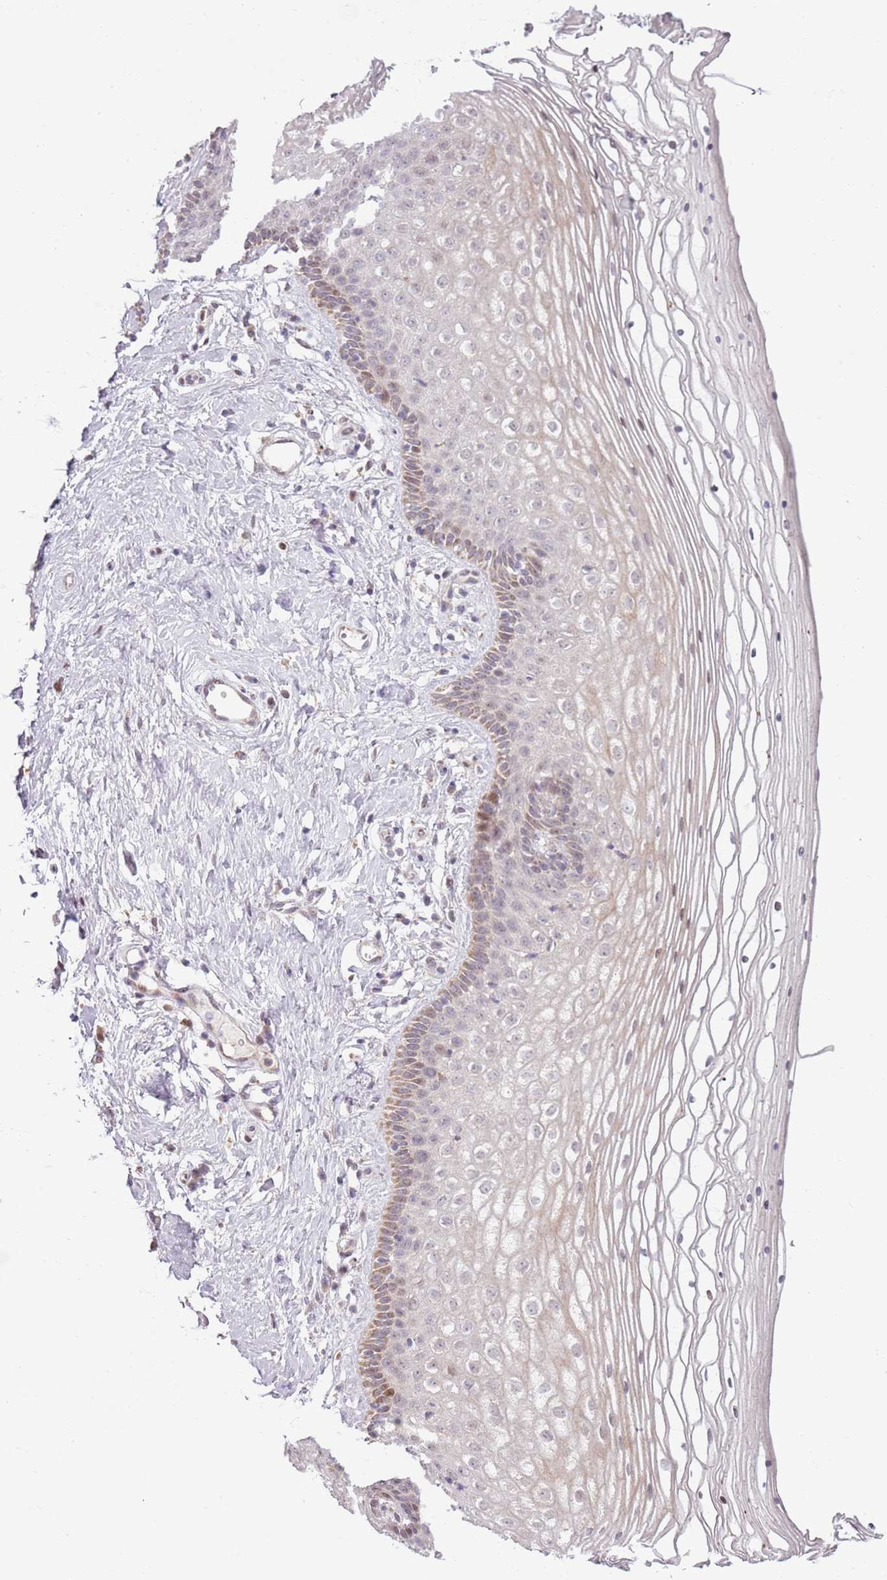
{"staining": {"intensity": "weak", "quantity": "<25%", "location": "cytoplasmic/membranous,nuclear"}, "tissue": "vagina", "cell_type": "Squamous epithelial cells", "image_type": "normal", "snomed": [{"axis": "morphology", "description": "Normal tissue, NOS"}, {"axis": "topography", "description": "Vagina"}], "caption": "Immunohistochemistry image of normal vagina stained for a protein (brown), which displays no expression in squamous epithelial cells. (Stains: DAB (3,3'-diaminobenzidine) IHC with hematoxylin counter stain, Microscopy: brightfield microscopy at high magnification).", "gene": "MLLT11", "patient": {"sex": "female", "age": 46}}